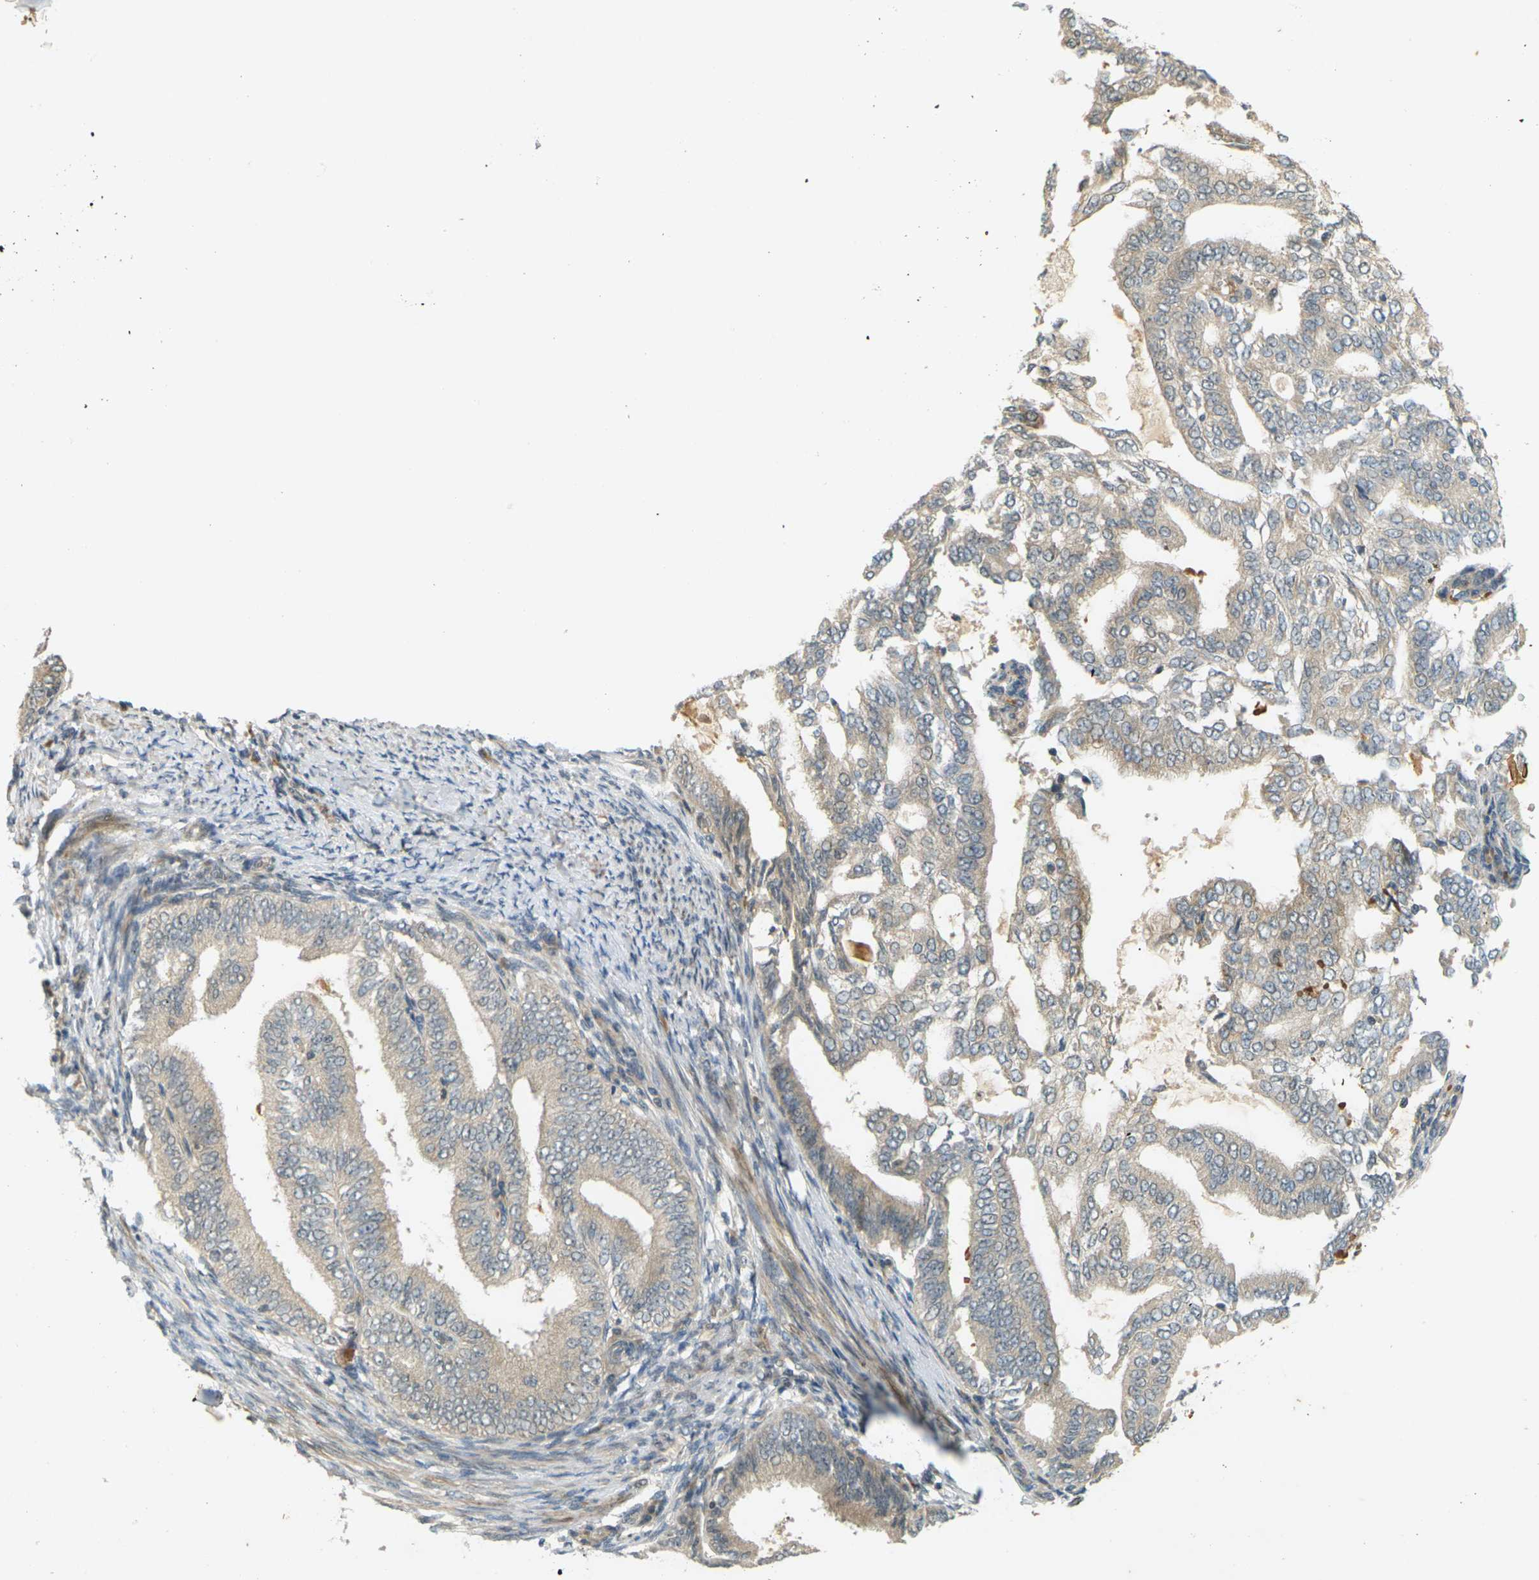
{"staining": {"intensity": "weak", "quantity": ">75%", "location": "cytoplasmic/membranous"}, "tissue": "endometrial cancer", "cell_type": "Tumor cells", "image_type": "cancer", "snomed": [{"axis": "morphology", "description": "Adenocarcinoma, NOS"}, {"axis": "topography", "description": "Endometrium"}], "caption": "The micrograph reveals staining of endometrial cancer, revealing weak cytoplasmic/membranous protein positivity (brown color) within tumor cells.", "gene": "SOCS6", "patient": {"sex": "female", "age": 58}}